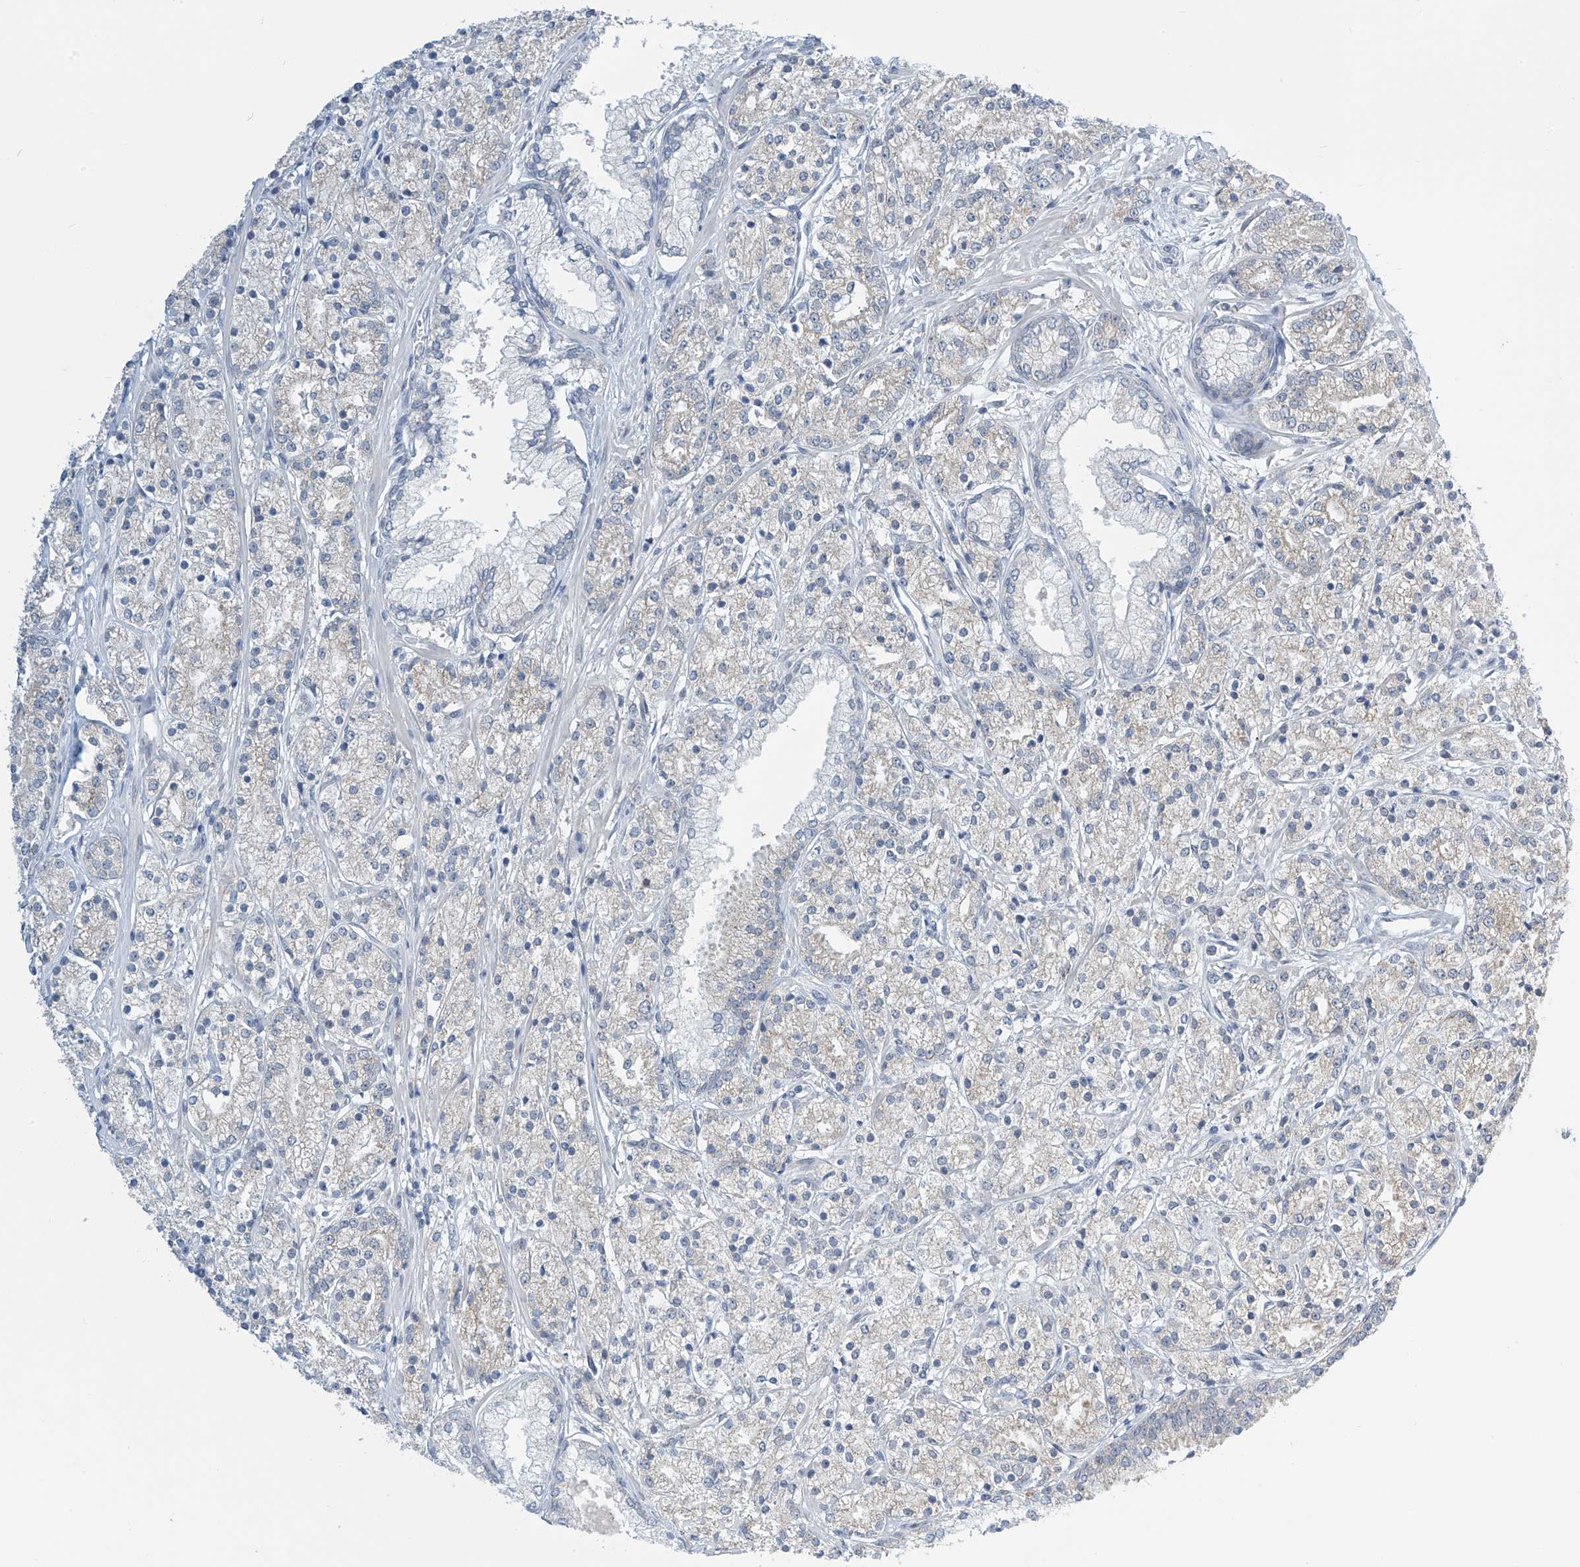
{"staining": {"intensity": "negative", "quantity": "none", "location": "none"}, "tissue": "prostate cancer", "cell_type": "Tumor cells", "image_type": "cancer", "snomed": [{"axis": "morphology", "description": "Adenocarcinoma, High grade"}, {"axis": "topography", "description": "Prostate"}], "caption": "Immunohistochemistry (IHC) photomicrograph of neoplastic tissue: prostate cancer stained with DAB displays no significant protein expression in tumor cells.", "gene": "APLF", "patient": {"sex": "male", "age": 69}}